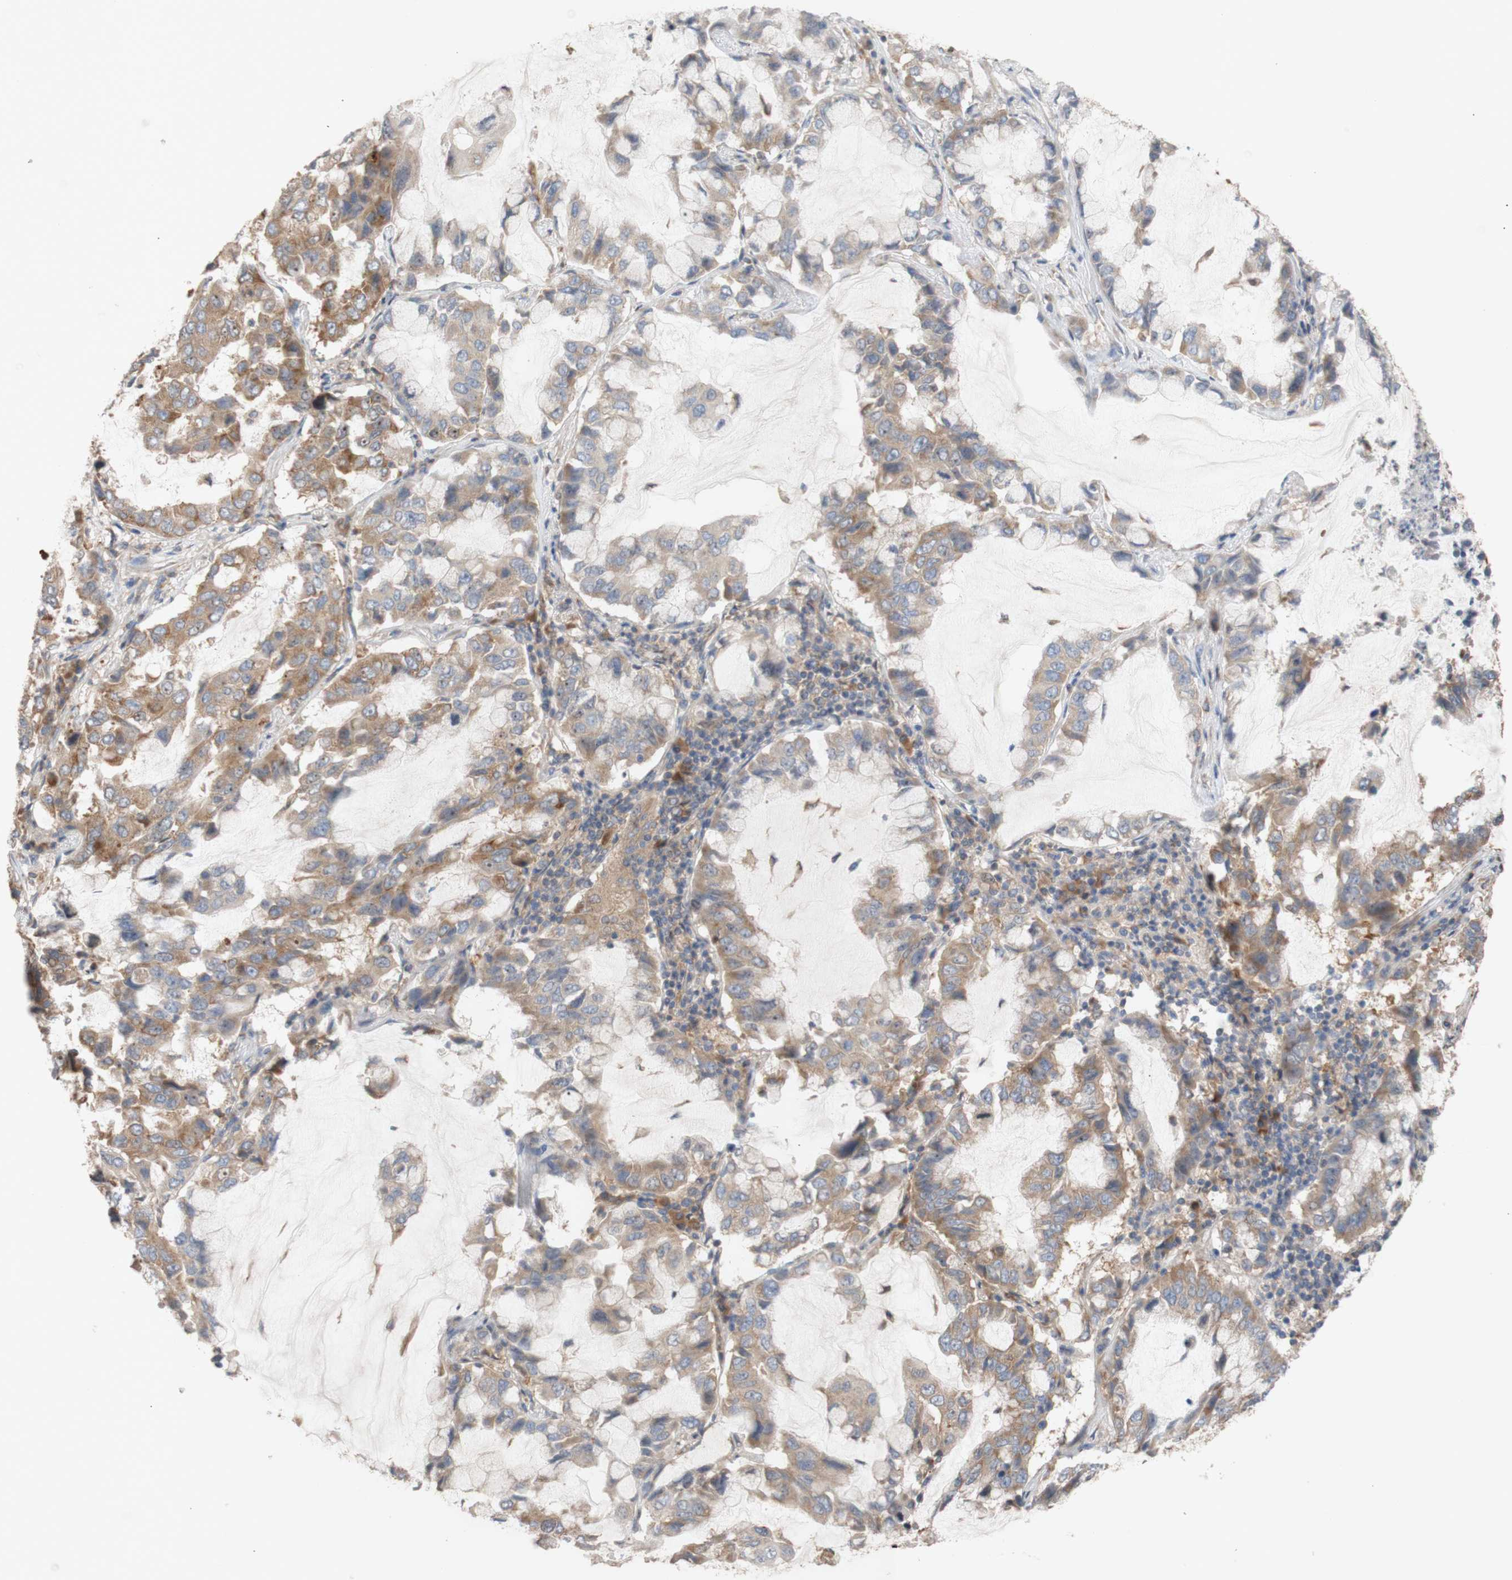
{"staining": {"intensity": "moderate", "quantity": ">75%", "location": "cytoplasmic/membranous"}, "tissue": "lung cancer", "cell_type": "Tumor cells", "image_type": "cancer", "snomed": [{"axis": "morphology", "description": "Adenocarcinoma, NOS"}, {"axis": "topography", "description": "Lung"}], "caption": "Lung cancer stained with a brown dye exhibits moderate cytoplasmic/membranous positive positivity in approximately >75% of tumor cells.", "gene": "EIF2S3", "patient": {"sex": "male", "age": 64}}